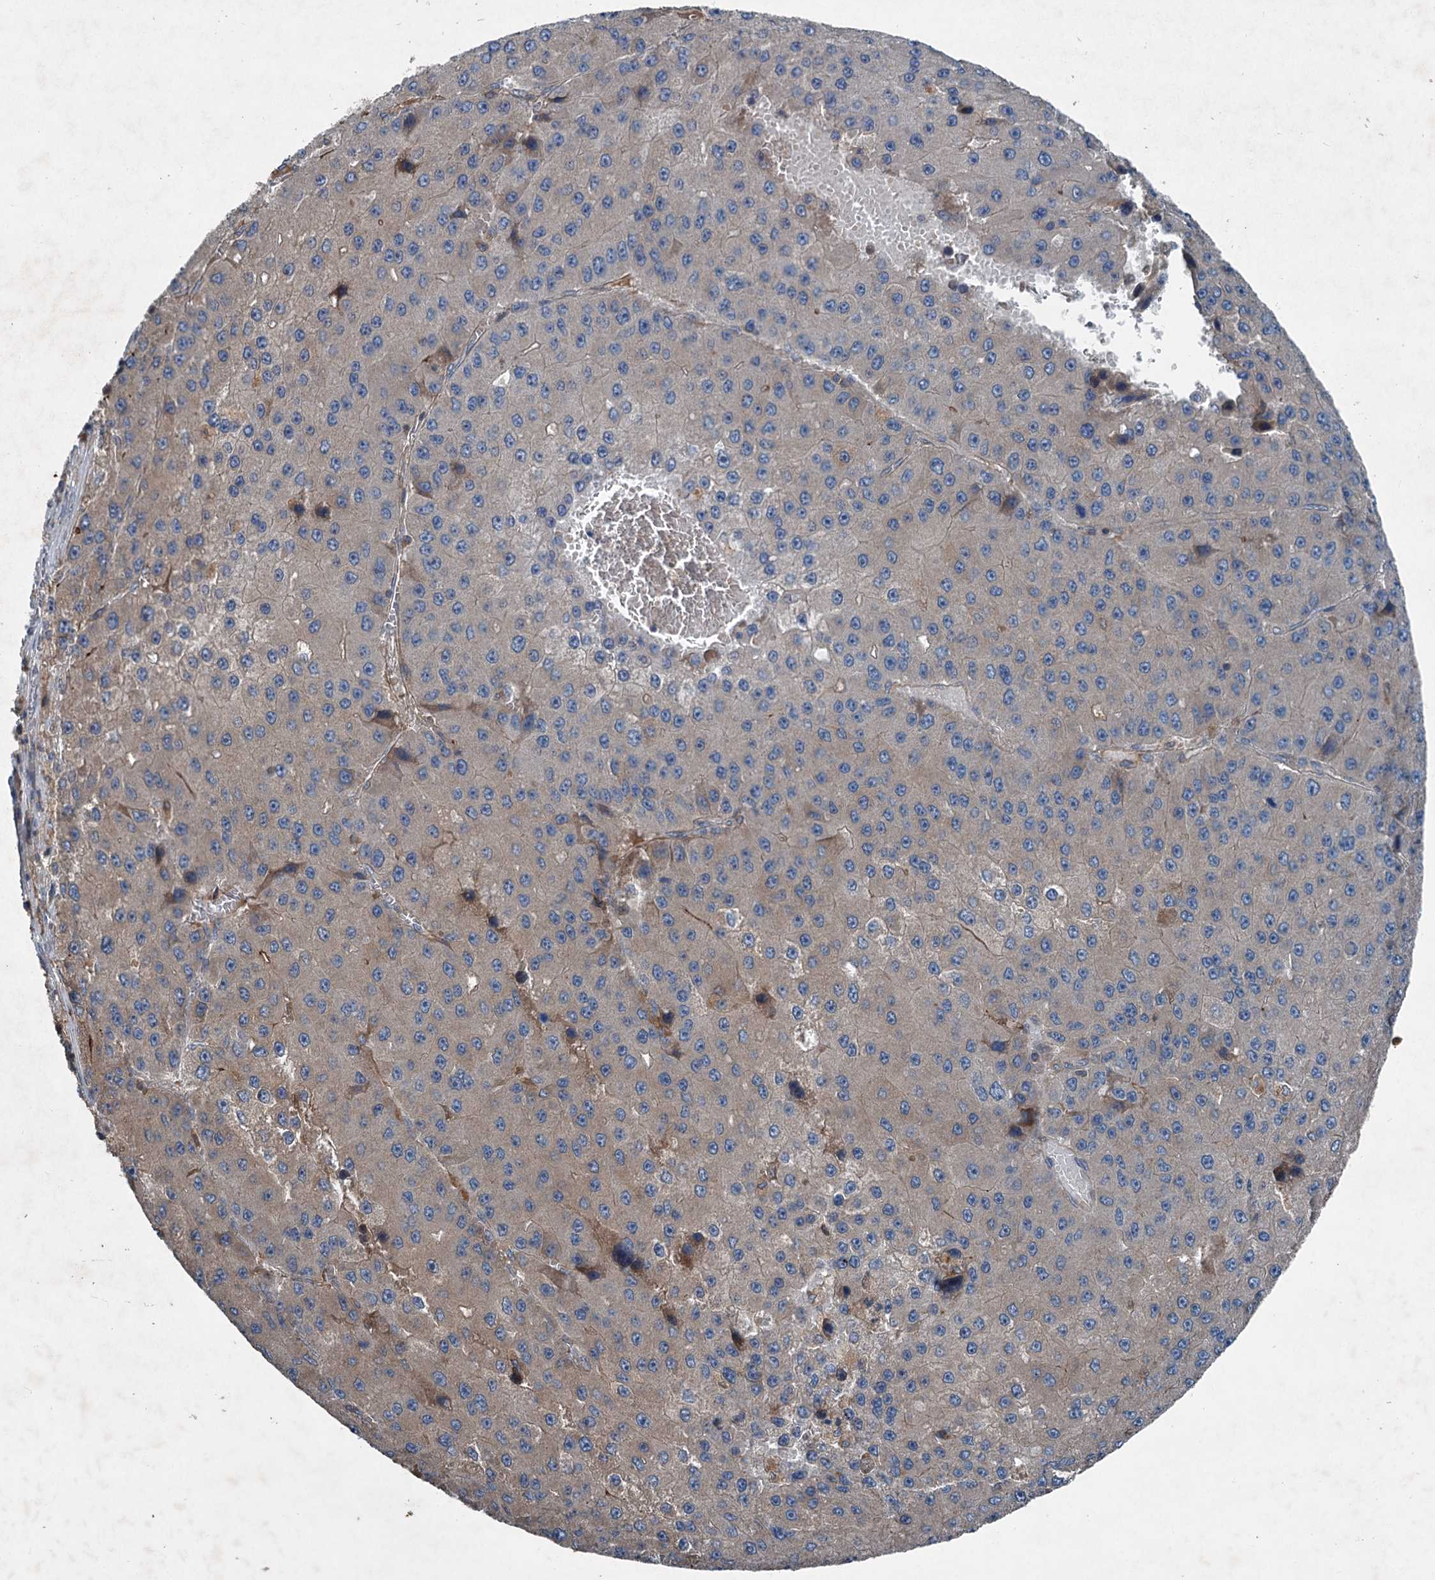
{"staining": {"intensity": "weak", "quantity": "<25%", "location": "cytoplasmic/membranous"}, "tissue": "liver cancer", "cell_type": "Tumor cells", "image_type": "cancer", "snomed": [{"axis": "morphology", "description": "Carcinoma, Hepatocellular, NOS"}, {"axis": "topography", "description": "Liver"}], "caption": "High magnification brightfield microscopy of liver cancer stained with DAB (3,3'-diaminobenzidine) (brown) and counterstained with hematoxylin (blue): tumor cells show no significant expression. (DAB immunohistochemistry, high magnification).", "gene": "TAPBPL", "patient": {"sex": "female", "age": 73}}